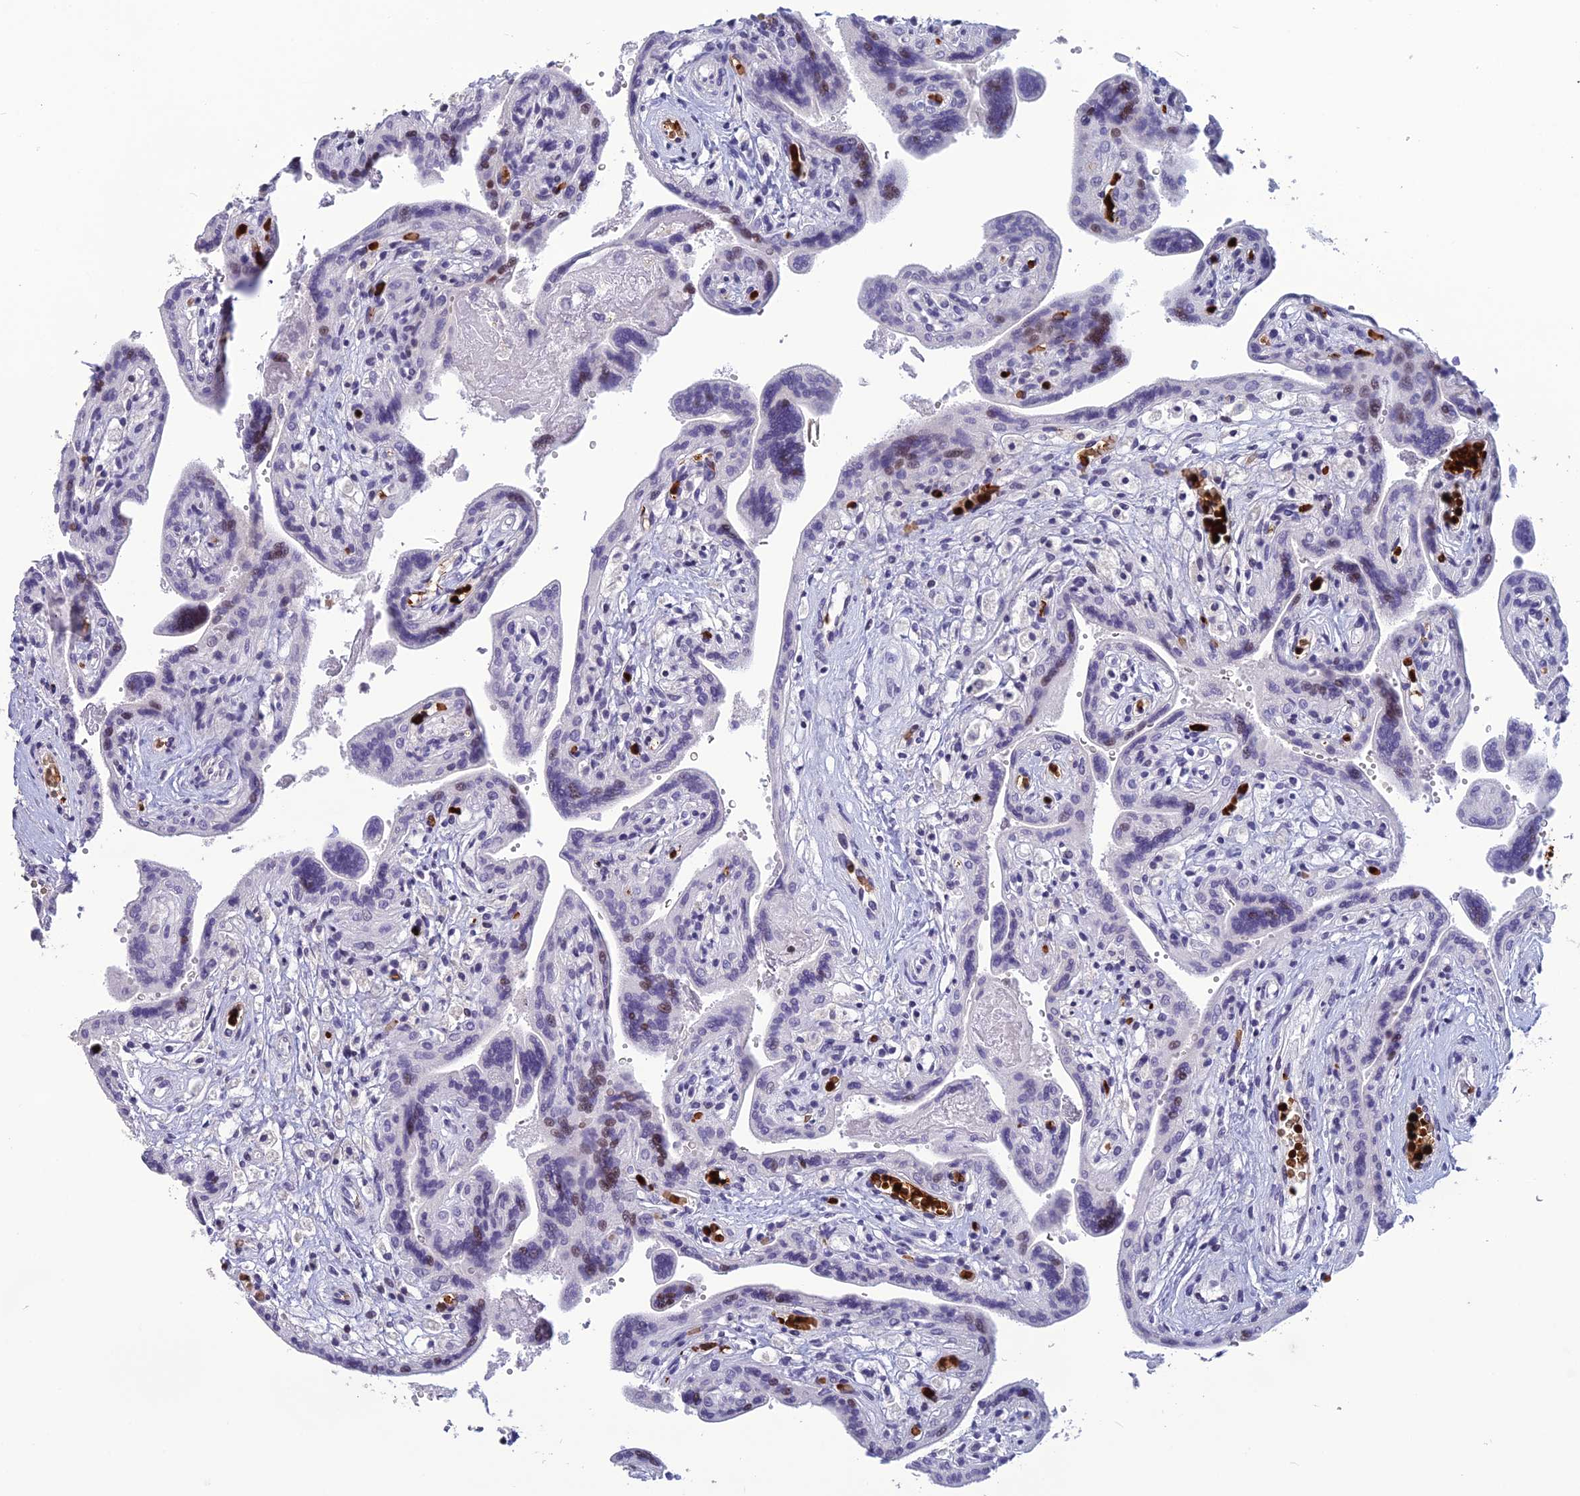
{"staining": {"intensity": "negative", "quantity": "none", "location": "none"}, "tissue": "placenta", "cell_type": "Trophoblastic cells", "image_type": "normal", "snomed": [{"axis": "morphology", "description": "Normal tissue, NOS"}, {"axis": "topography", "description": "Placenta"}], "caption": "The immunohistochemistry image has no significant expression in trophoblastic cells of placenta.", "gene": "TMEM134", "patient": {"sex": "female", "age": 37}}